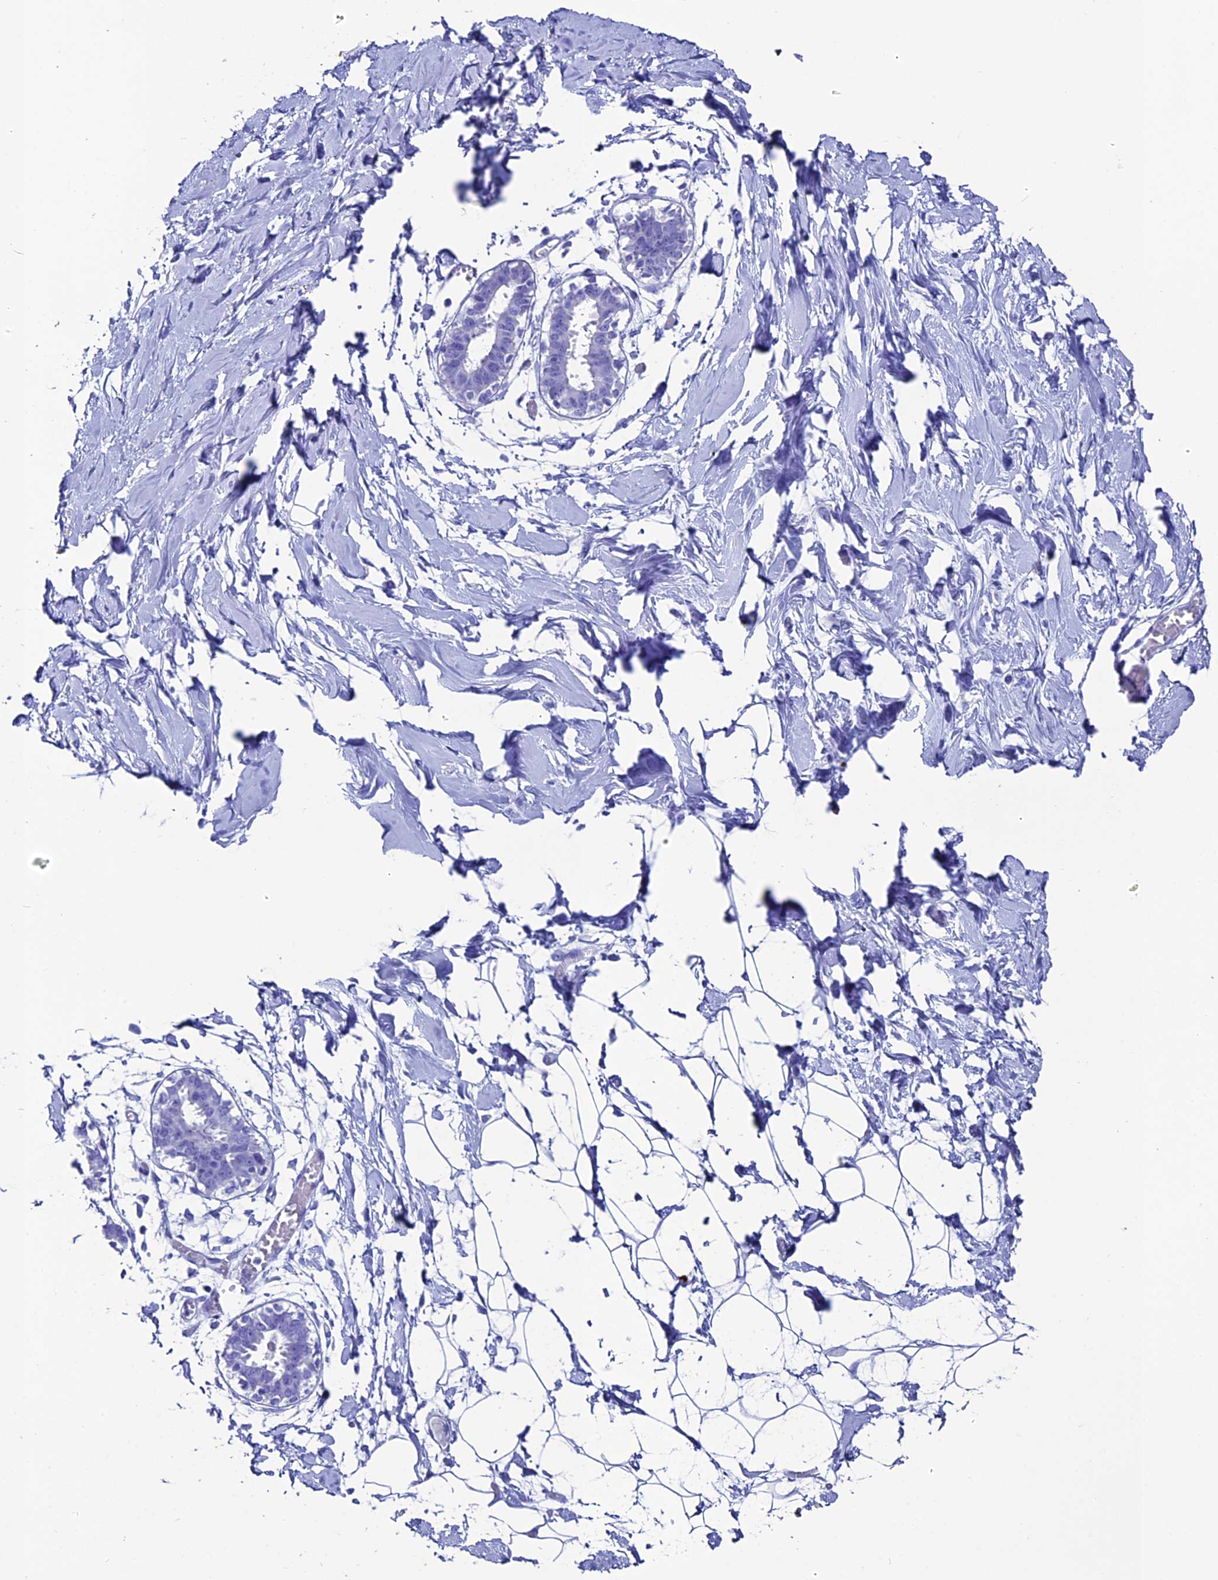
{"staining": {"intensity": "negative", "quantity": "none", "location": "none"}, "tissue": "breast", "cell_type": "Adipocytes", "image_type": "normal", "snomed": [{"axis": "morphology", "description": "Normal tissue, NOS"}, {"axis": "topography", "description": "Breast"}], "caption": "Immunohistochemistry of unremarkable breast shows no expression in adipocytes.", "gene": "ANKRD29", "patient": {"sex": "female", "age": 27}}